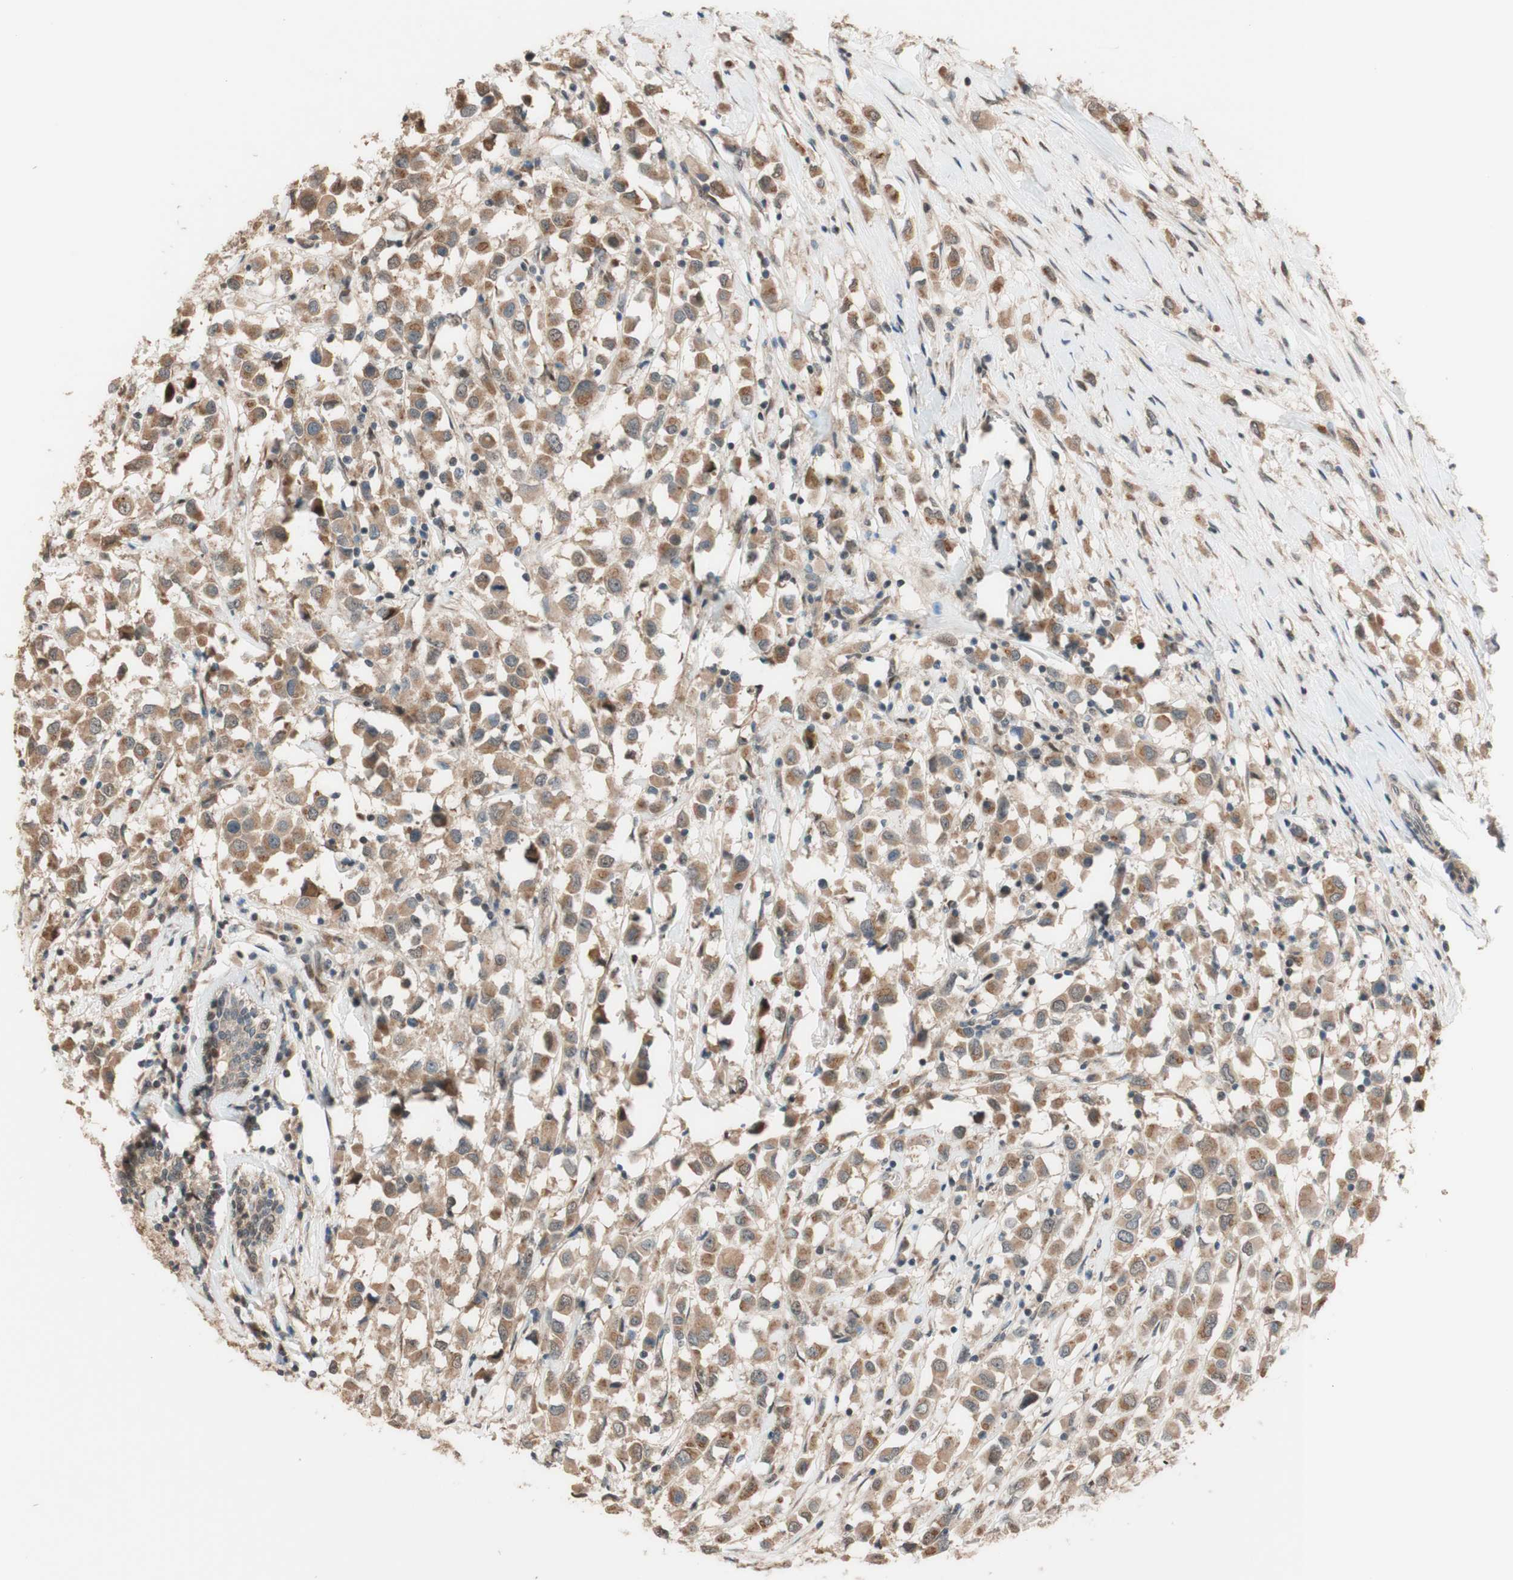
{"staining": {"intensity": "moderate", "quantity": ">75%", "location": "cytoplasmic/membranous"}, "tissue": "breast cancer", "cell_type": "Tumor cells", "image_type": "cancer", "snomed": [{"axis": "morphology", "description": "Duct carcinoma"}, {"axis": "topography", "description": "Breast"}], "caption": "An immunohistochemistry (IHC) histopathology image of tumor tissue is shown. Protein staining in brown labels moderate cytoplasmic/membranous positivity in breast cancer (invasive ductal carcinoma) within tumor cells.", "gene": "CCNC", "patient": {"sex": "female", "age": 61}}